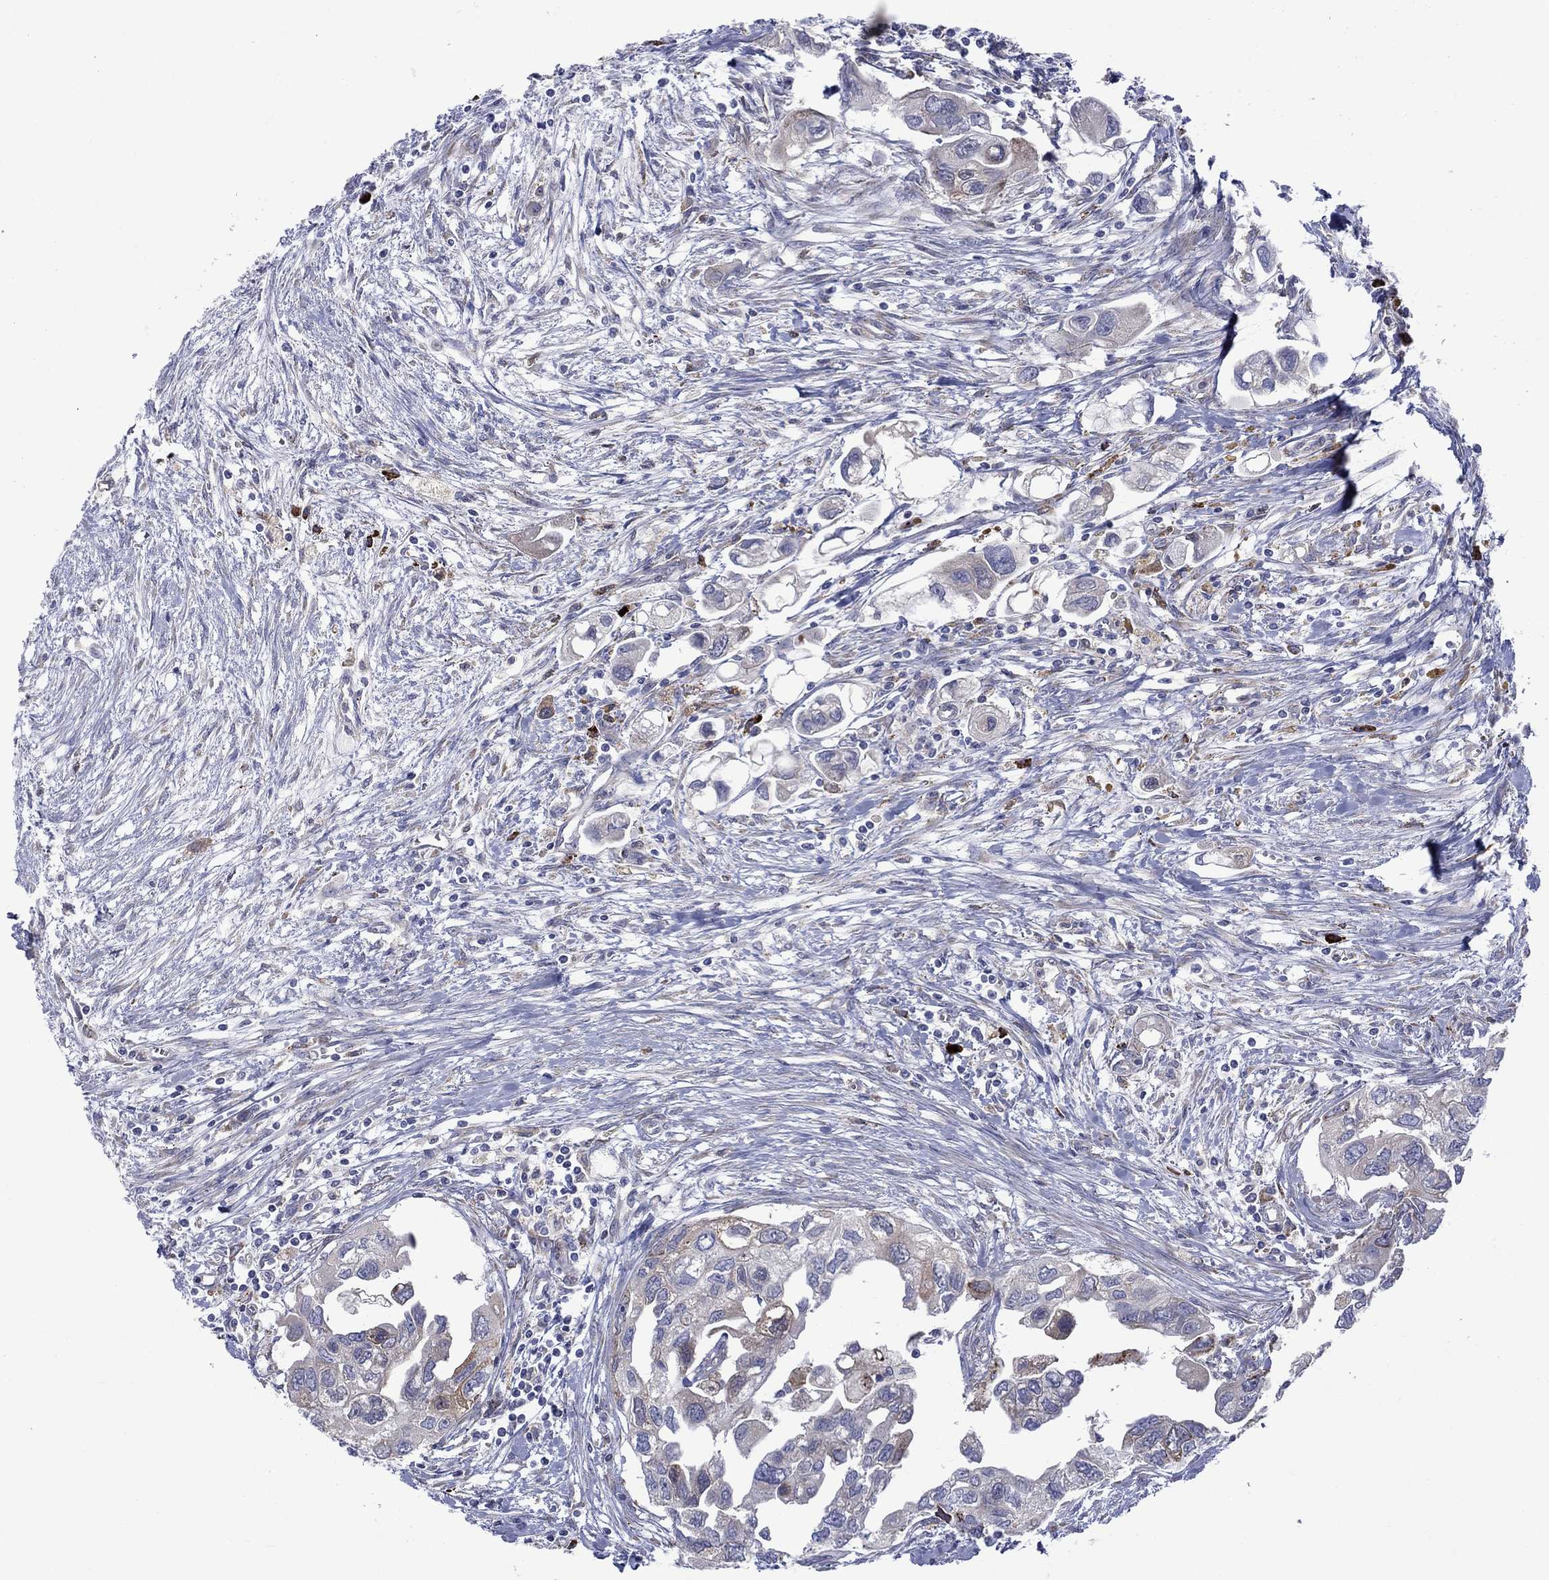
{"staining": {"intensity": "moderate", "quantity": "<25%", "location": "cytoplasmic/membranous"}, "tissue": "urothelial cancer", "cell_type": "Tumor cells", "image_type": "cancer", "snomed": [{"axis": "morphology", "description": "Urothelial carcinoma, High grade"}, {"axis": "topography", "description": "Urinary bladder"}], "caption": "Human urothelial carcinoma (high-grade) stained with a protein marker demonstrates moderate staining in tumor cells.", "gene": "ASNS", "patient": {"sex": "male", "age": 59}}